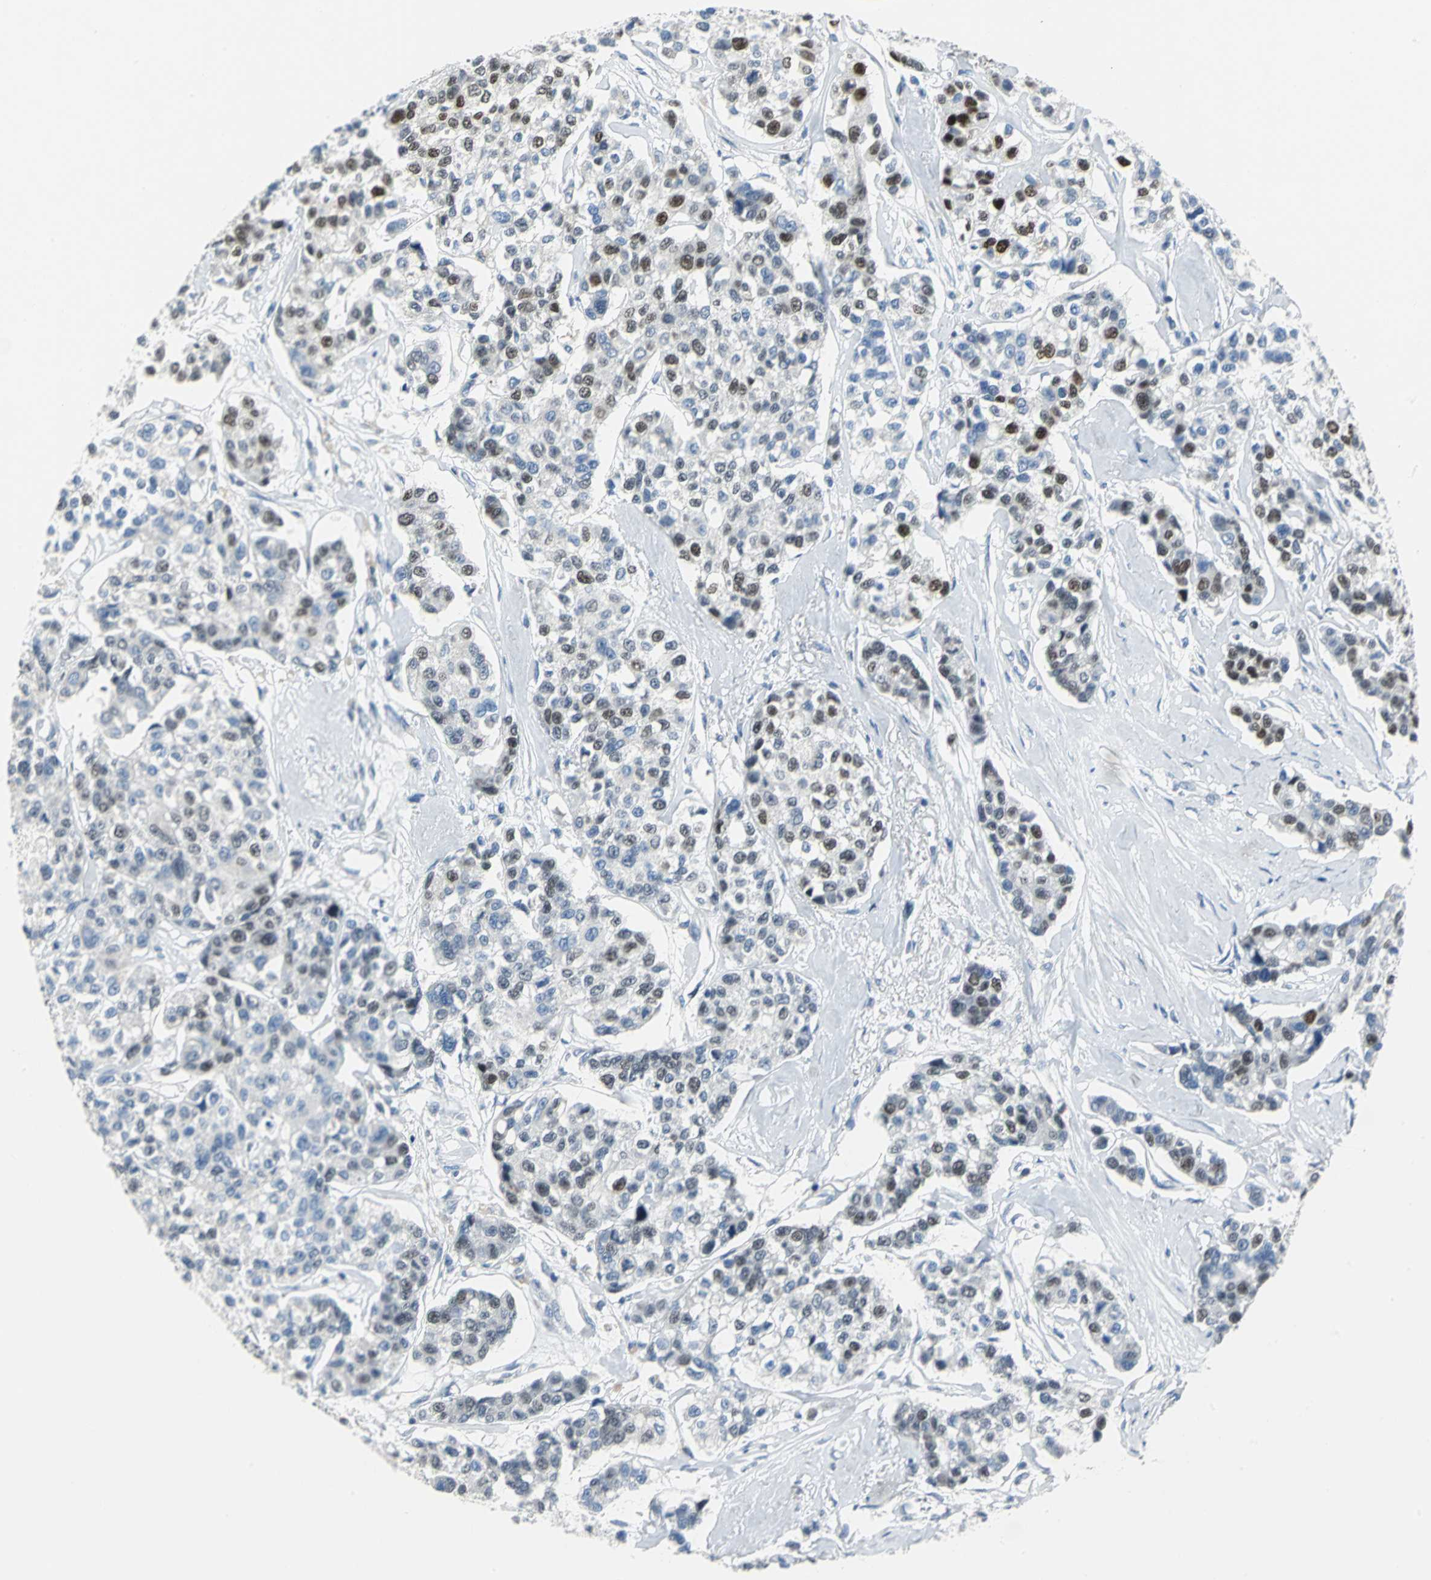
{"staining": {"intensity": "strong", "quantity": "<25%", "location": "nuclear"}, "tissue": "breast cancer", "cell_type": "Tumor cells", "image_type": "cancer", "snomed": [{"axis": "morphology", "description": "Duct carcinoma"}, {"axis": "topography", "description": "Breast"}], "caption": "Immunohistochemical staining of human breast cancer demonstrates medium levels of strong nuclear protein expression in approximately <25% of tumor cells.", "gene": "MCM4", "patient": {"sex": "female", "age": 51}}